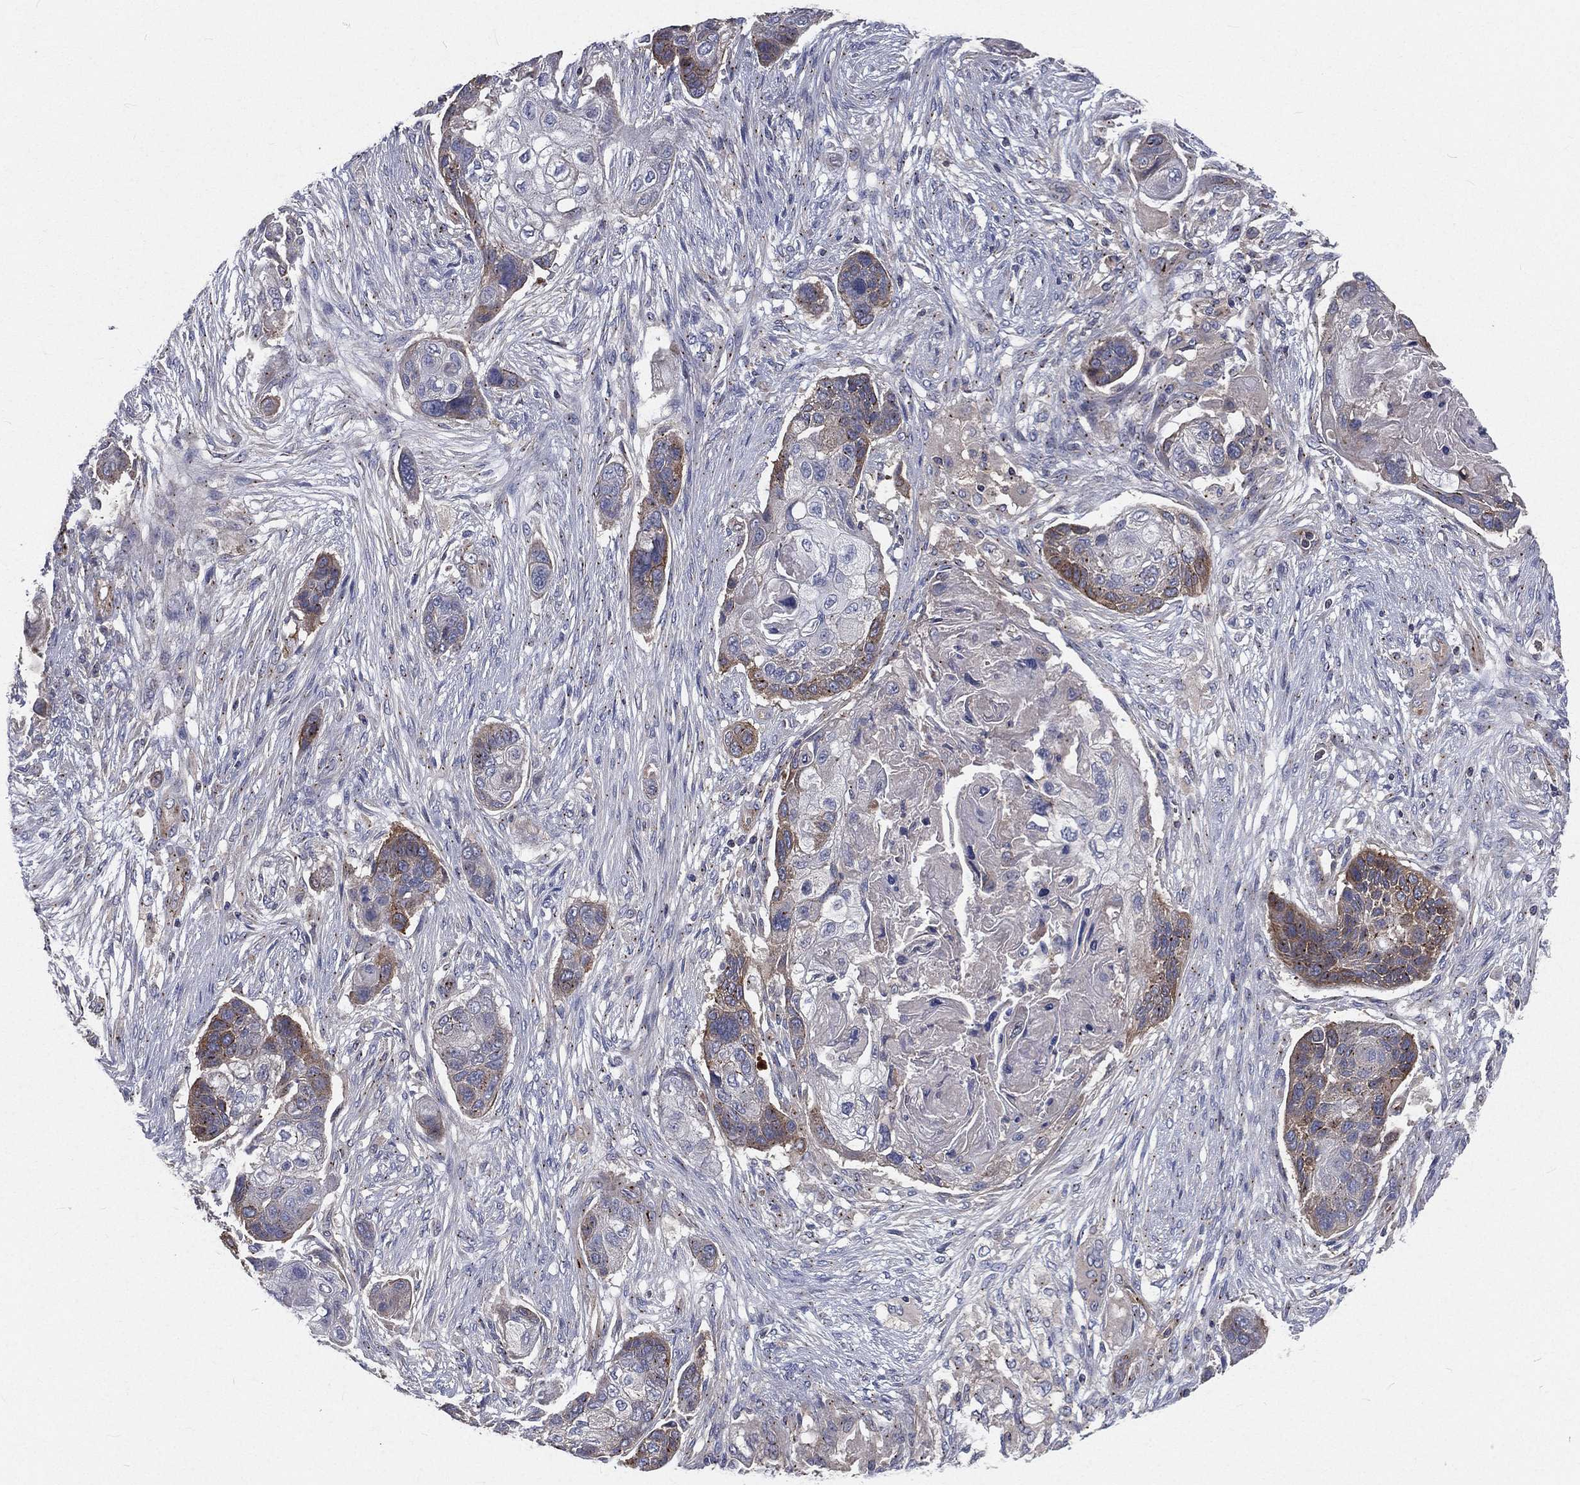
{"staining": {"intensity": "moderate", "quantity": "<25%", "location": "cytoplasmic/membranous"}, "tissue": "lung cancer", "cell_type": "Tumor cells", "image_type": "cancer", "snomed": [{"axis": "morphology", "description": "Squamous cell carcinoma, NOS"}, {"axis": "topography", "description": "Lung"}], "caption": "IHC (DAB (3,3'-diaminobenzidine)) staining of lung cancer (squamous cell carcinoma) reveals moderate cytoplasmic/membranous protein positivity in approximately <25% of tumor cells.", "gene": "CROCC", "patient": {"sex": "male", "age": 69}}